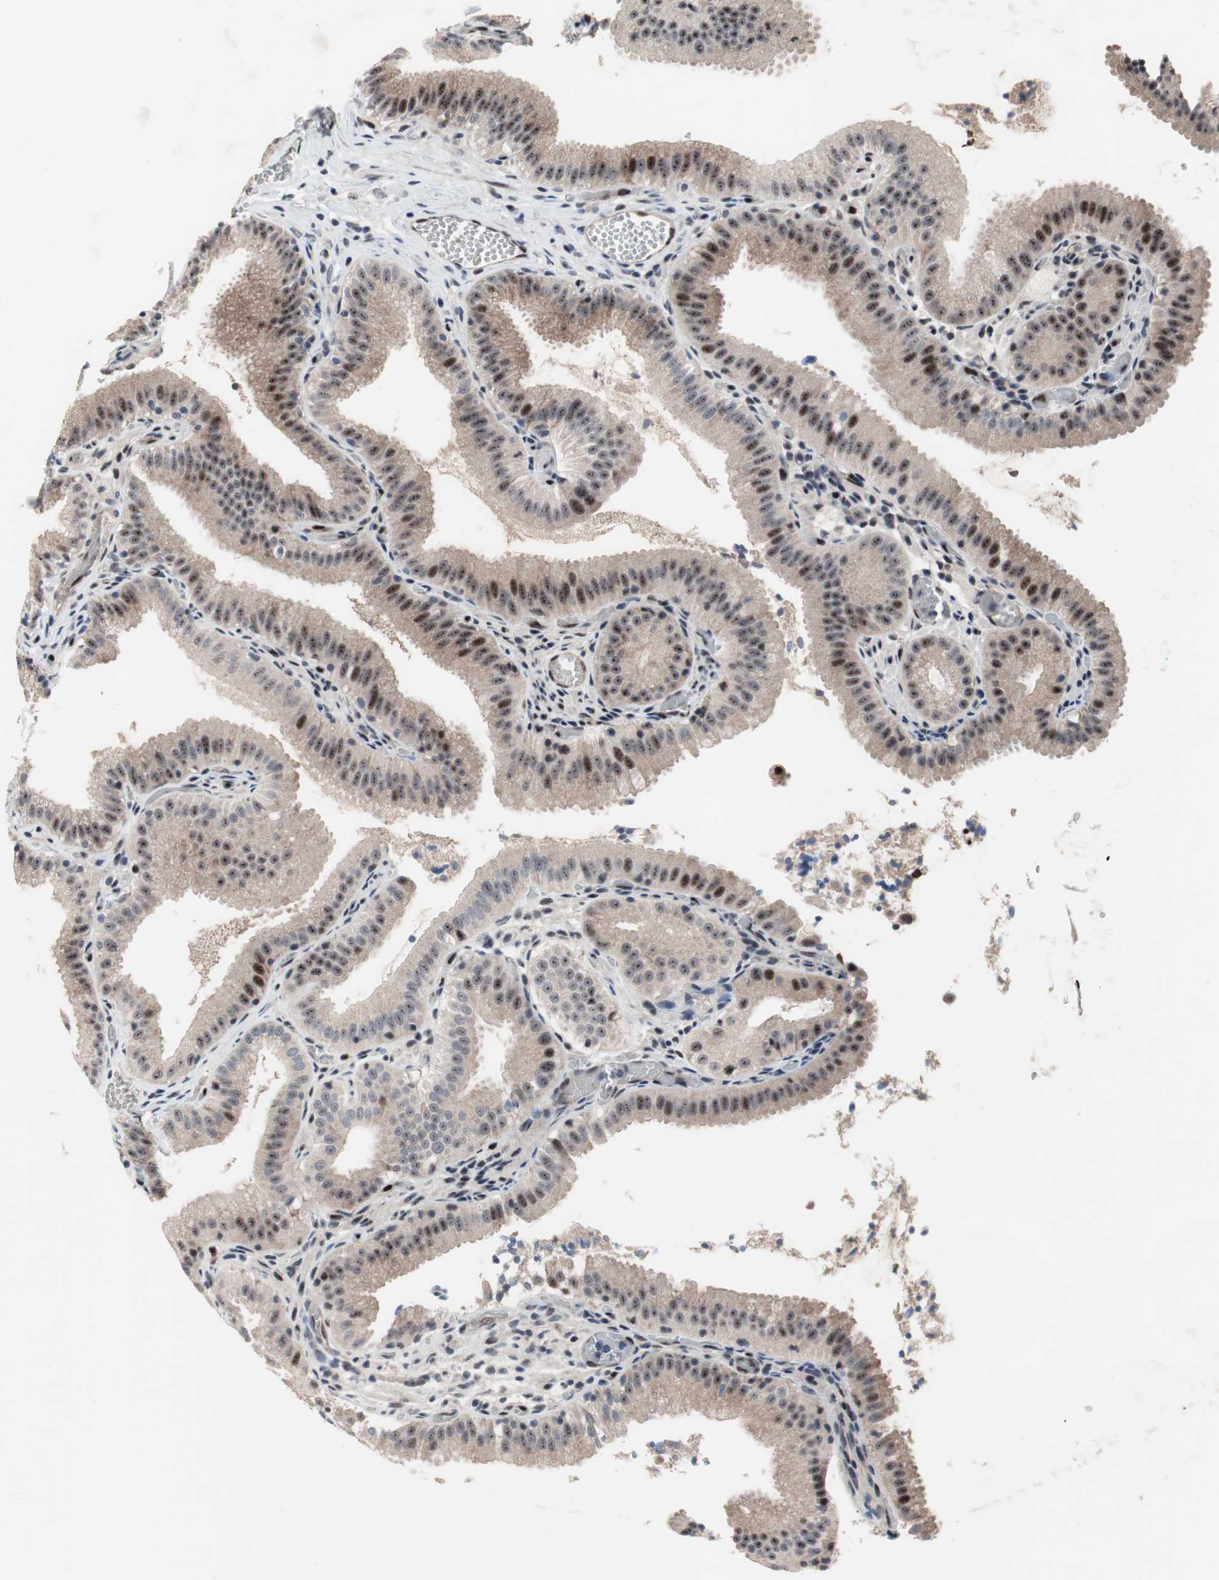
{"staining": {"intensity": "moderate", "quantity": ">75%", "location": "cytoplasmic/membranous,nuclear"}, "tissue": "gallbladder", "cell_type": "Glandular cells", "image_type": "normal", "snomed": [{"axis": "morphology", "description": "Normal tissue, NOS"}, {"axis": "topography", "description": "Gallbladder"}], "caption": "A brown stain highlights moderate cytoplasmic/membranous,nuclear staining of a protein in glandular cells of normal gallbladder. (IHC, brightfield microscopy, high magnification).", "gene": "PINX1", "patient": {"sex": "male", "age": 54}}